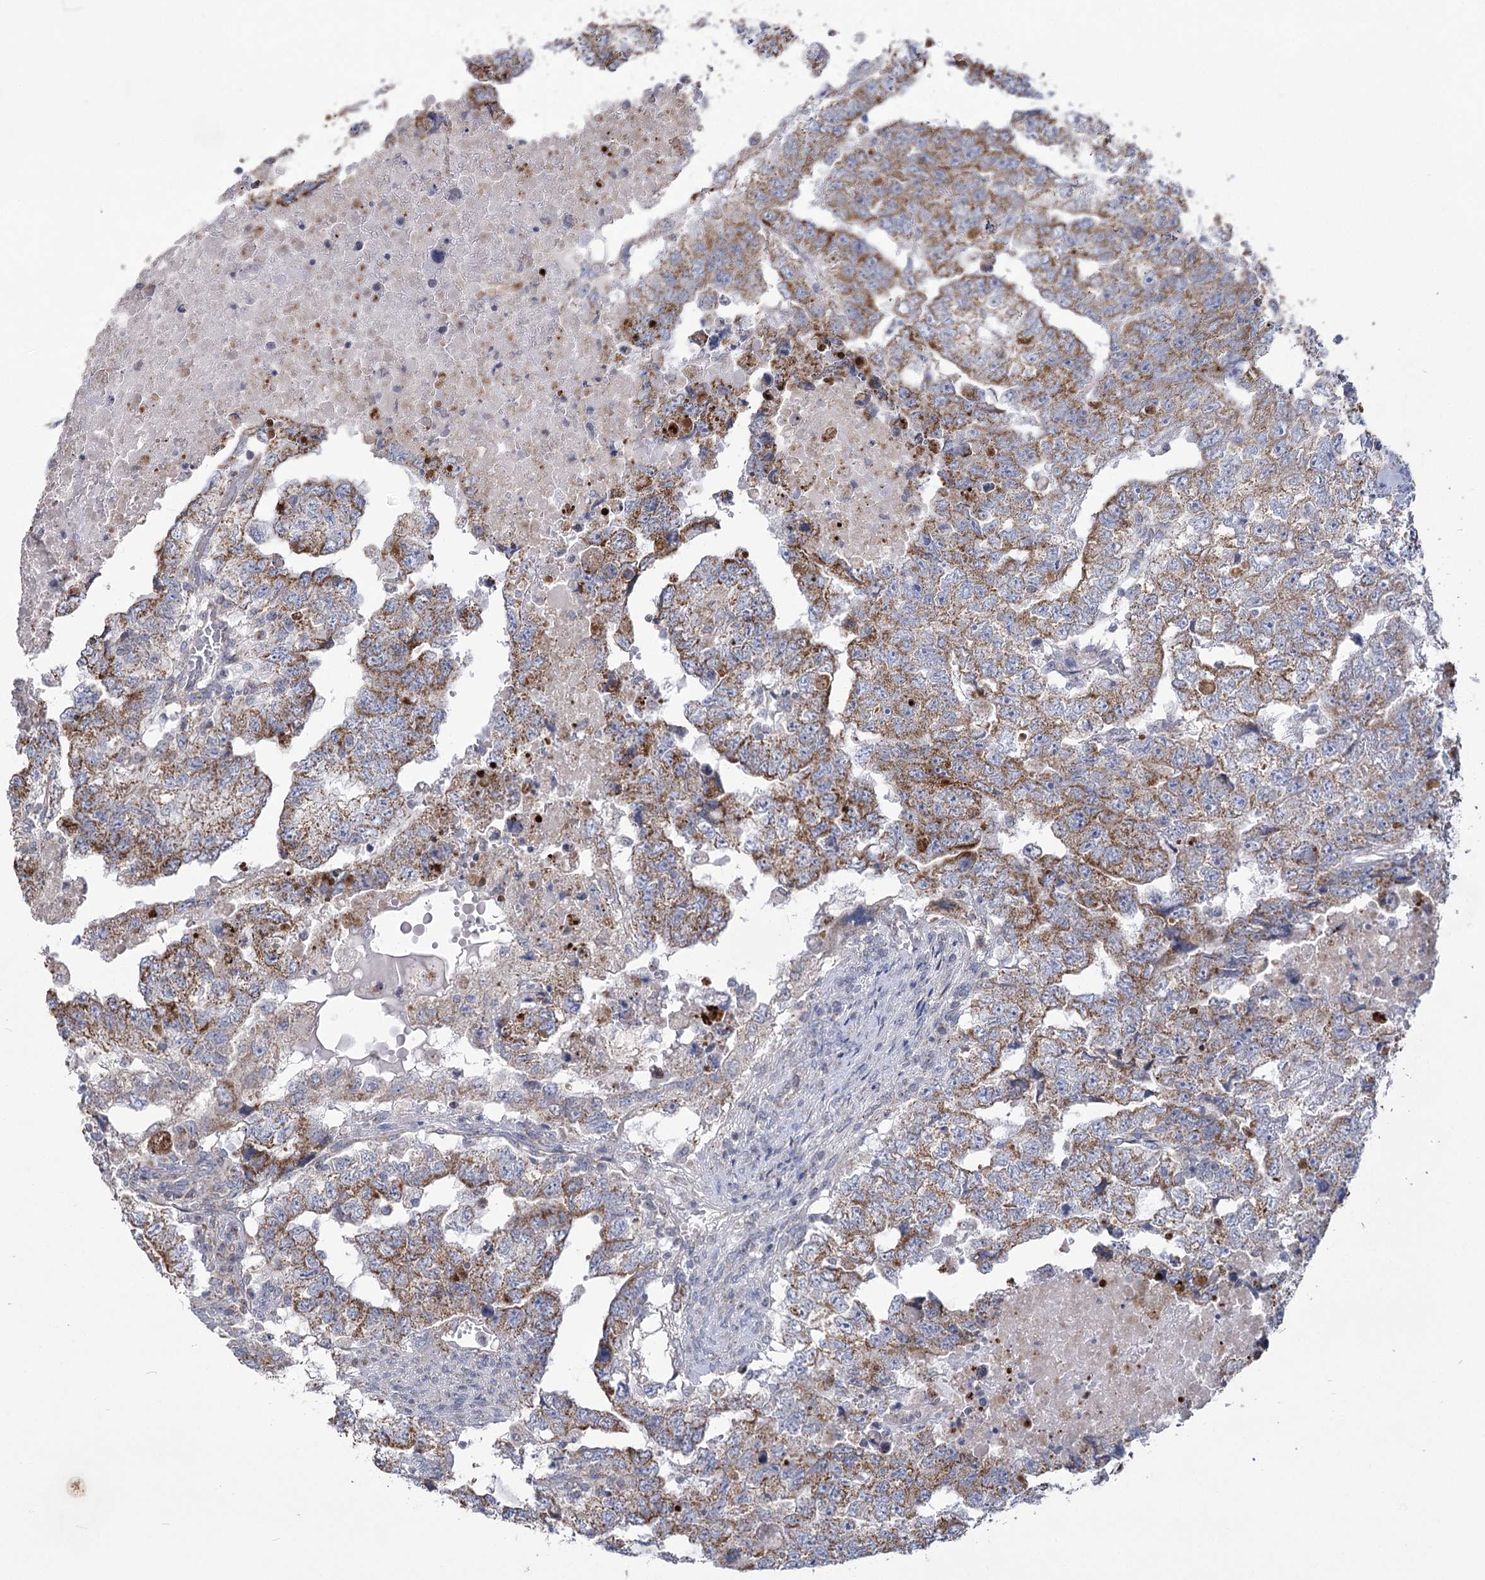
{"staining": {"intensity": "moderate", "quantity": ">75%", "location": "cytoplasmic/membranous"}, "tissue": "testis cancer", "cell_type": "Tumor cells", "image_type": "cancer", "snomed": [{"axis": "morphology", "description": "Carcinoma, Embryonal, NOS"}, {"axis": "topography", "description": "Testis"}], "caption": "Tumor cells show medium levels of moderate cytoplasmic/membranous positivity in approximately >75% of cells in human testis cancer (embryonal carcinoma).", "gene": "PDHB", "patient": {"sex": "male", "age": 36}}